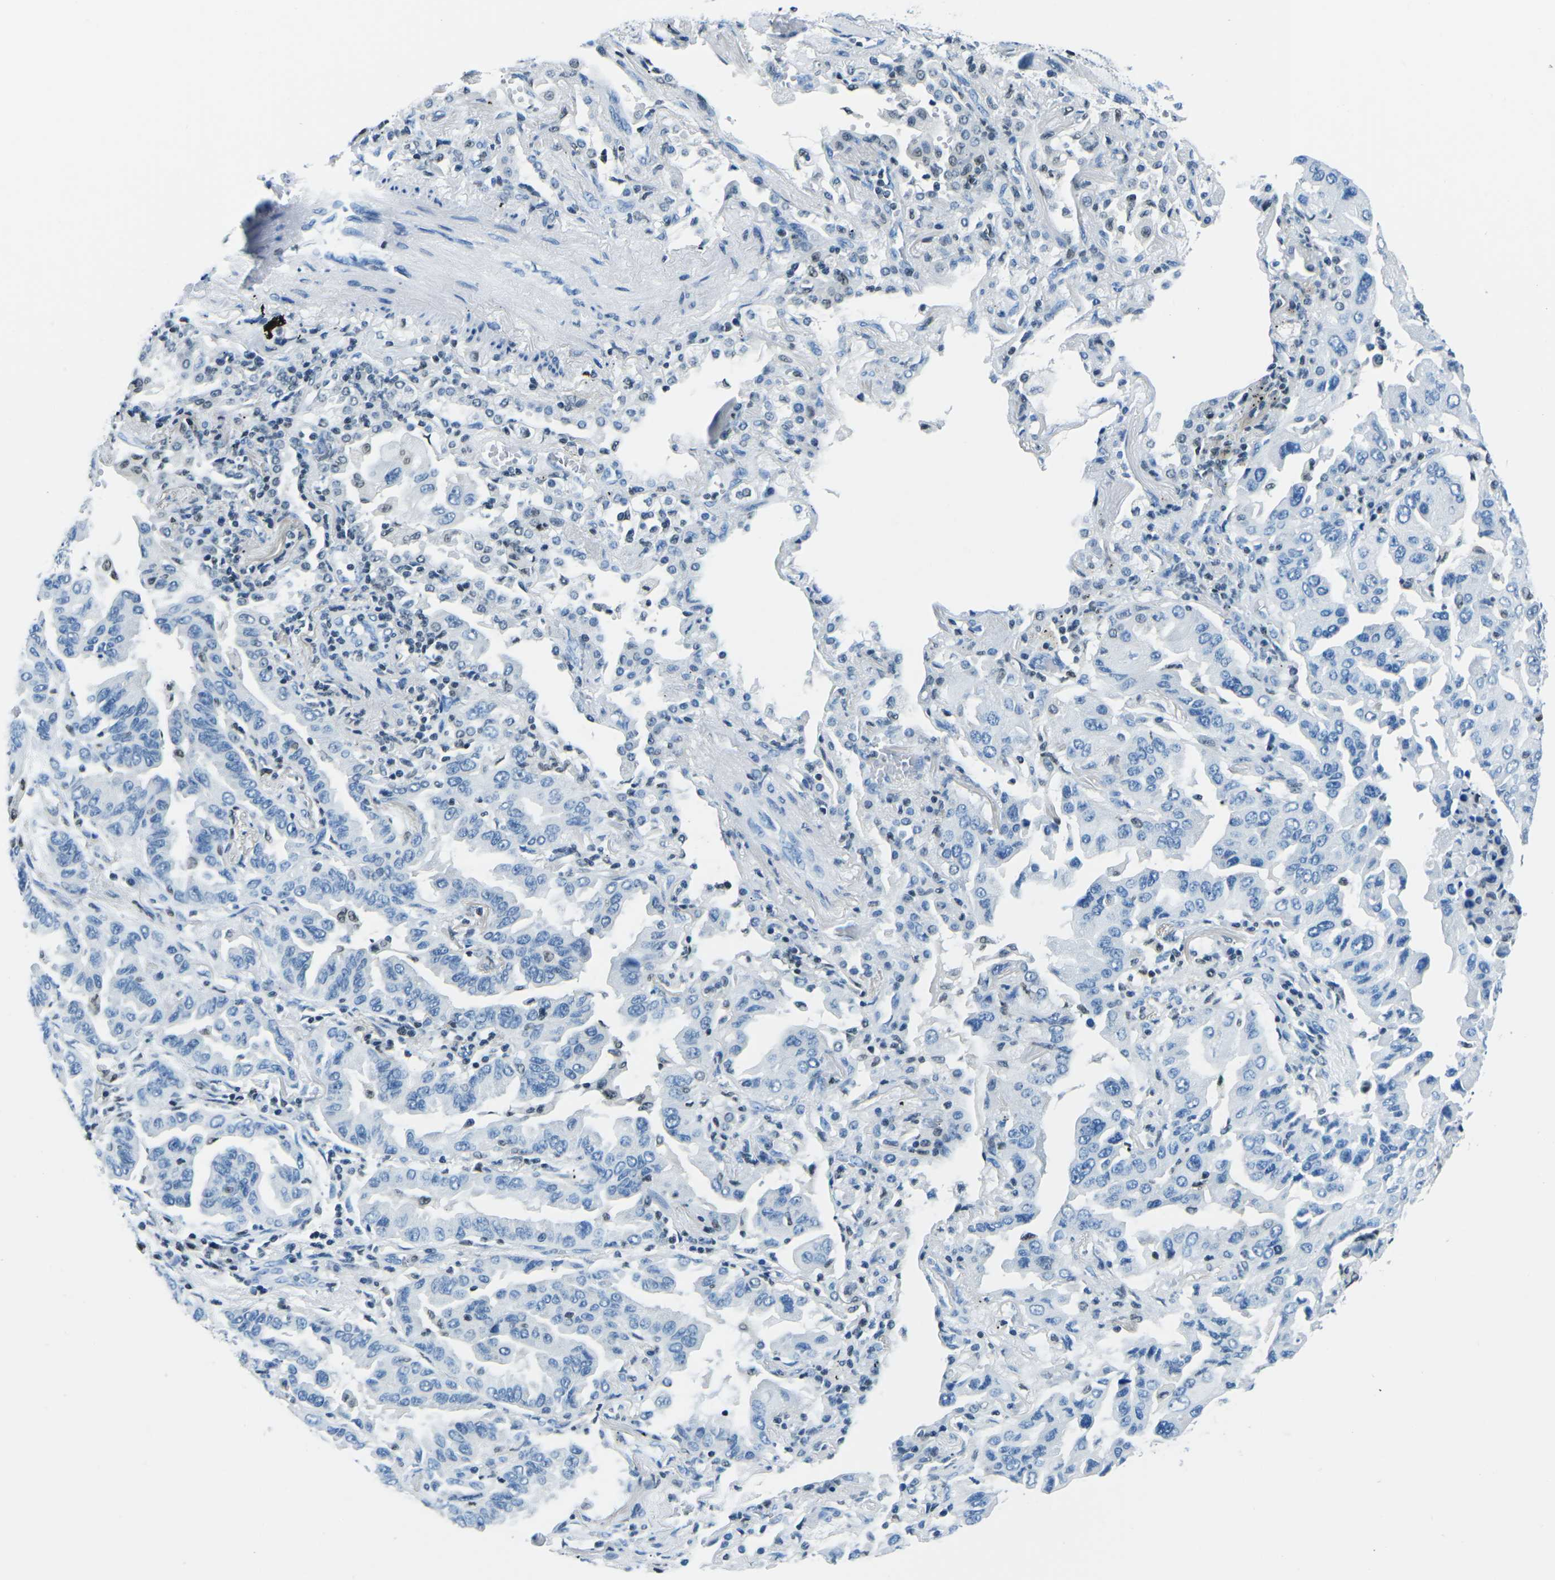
{"staining": {"intensity": "negative", "quantity": "none", "location": "none"}, "tissue": "lung cancer", "cell_type": "Tumor cells", "image_type": "cancer", "snomed": [{"axis": "morphology", "description": "Adenocarcinoma, NOS"}, {"axis": "topography", "description": "Lung"}], "caption": "High magnification brightfield microscopy of lung cancer (adenocarcinoma) stained with DAB (brown) and counterstained with hematoxylin (blue): tumor cells show no significant expression. (DAB immunohistochemistry (IHC), high magnification).", "gene": "CELF2", "patient": {"sex": "female", "age": 65}}